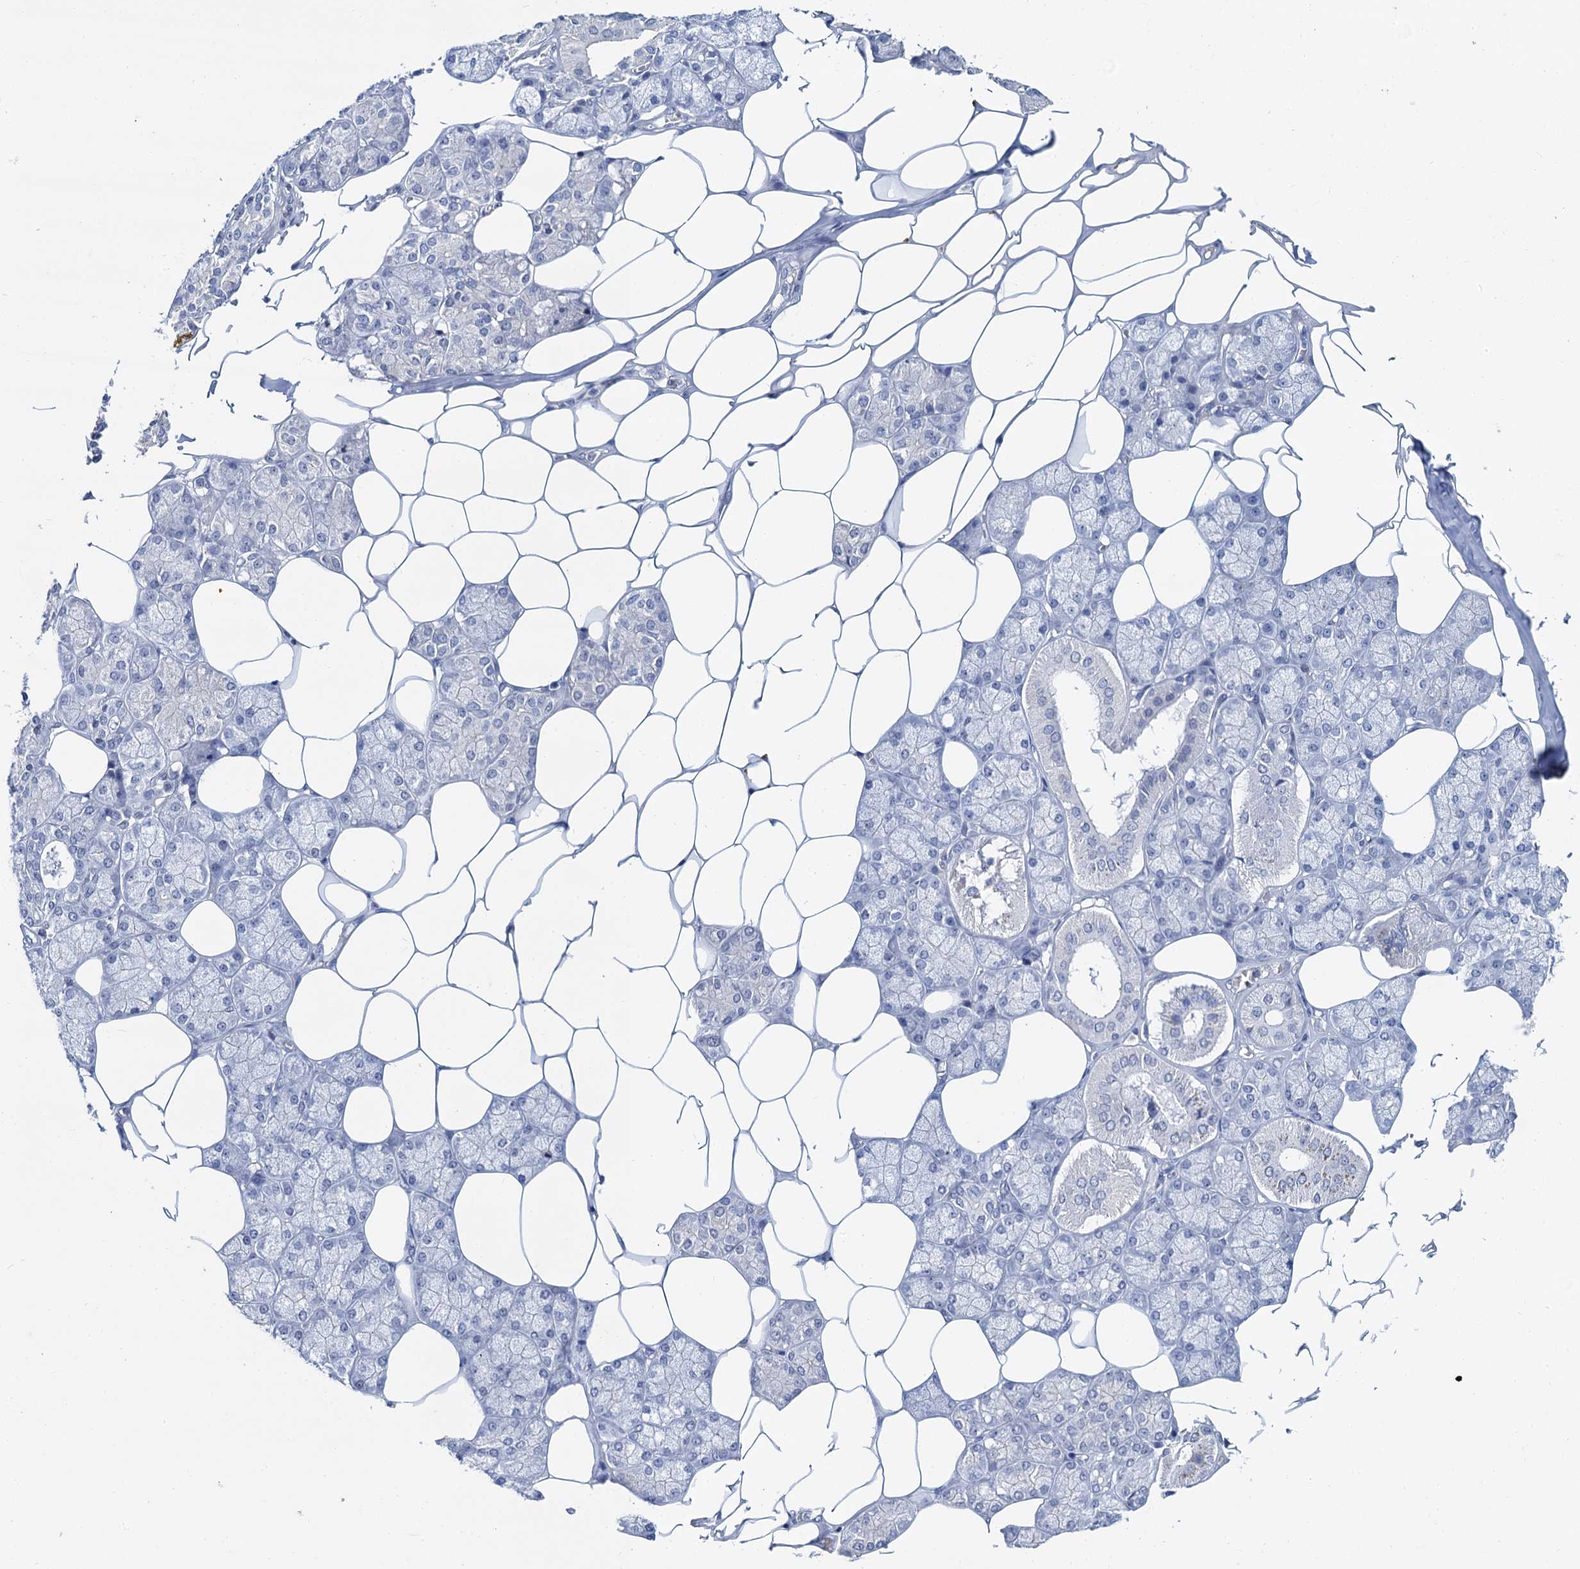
{"staining": {"intensity": "weak", "quantity": "<25%", "location": "cytoplasmic/membranous"}, "tissue": "salivary gland", "cell_type": "Glandular cells", "image_type": "normal", "snomed": [{"axis": "morphology", "description": "Normal tissue, NOS"}, {"axis": "topography", "description": "Salivary gland"}], "caption": "A high-resolution photomicrograph shows immunohistochemistry staining of unremarkable salivary gland, which shows no significant staining in glandular cells.", "gene": "NOP2", "patient": {"sex": "male", "age": 62}}